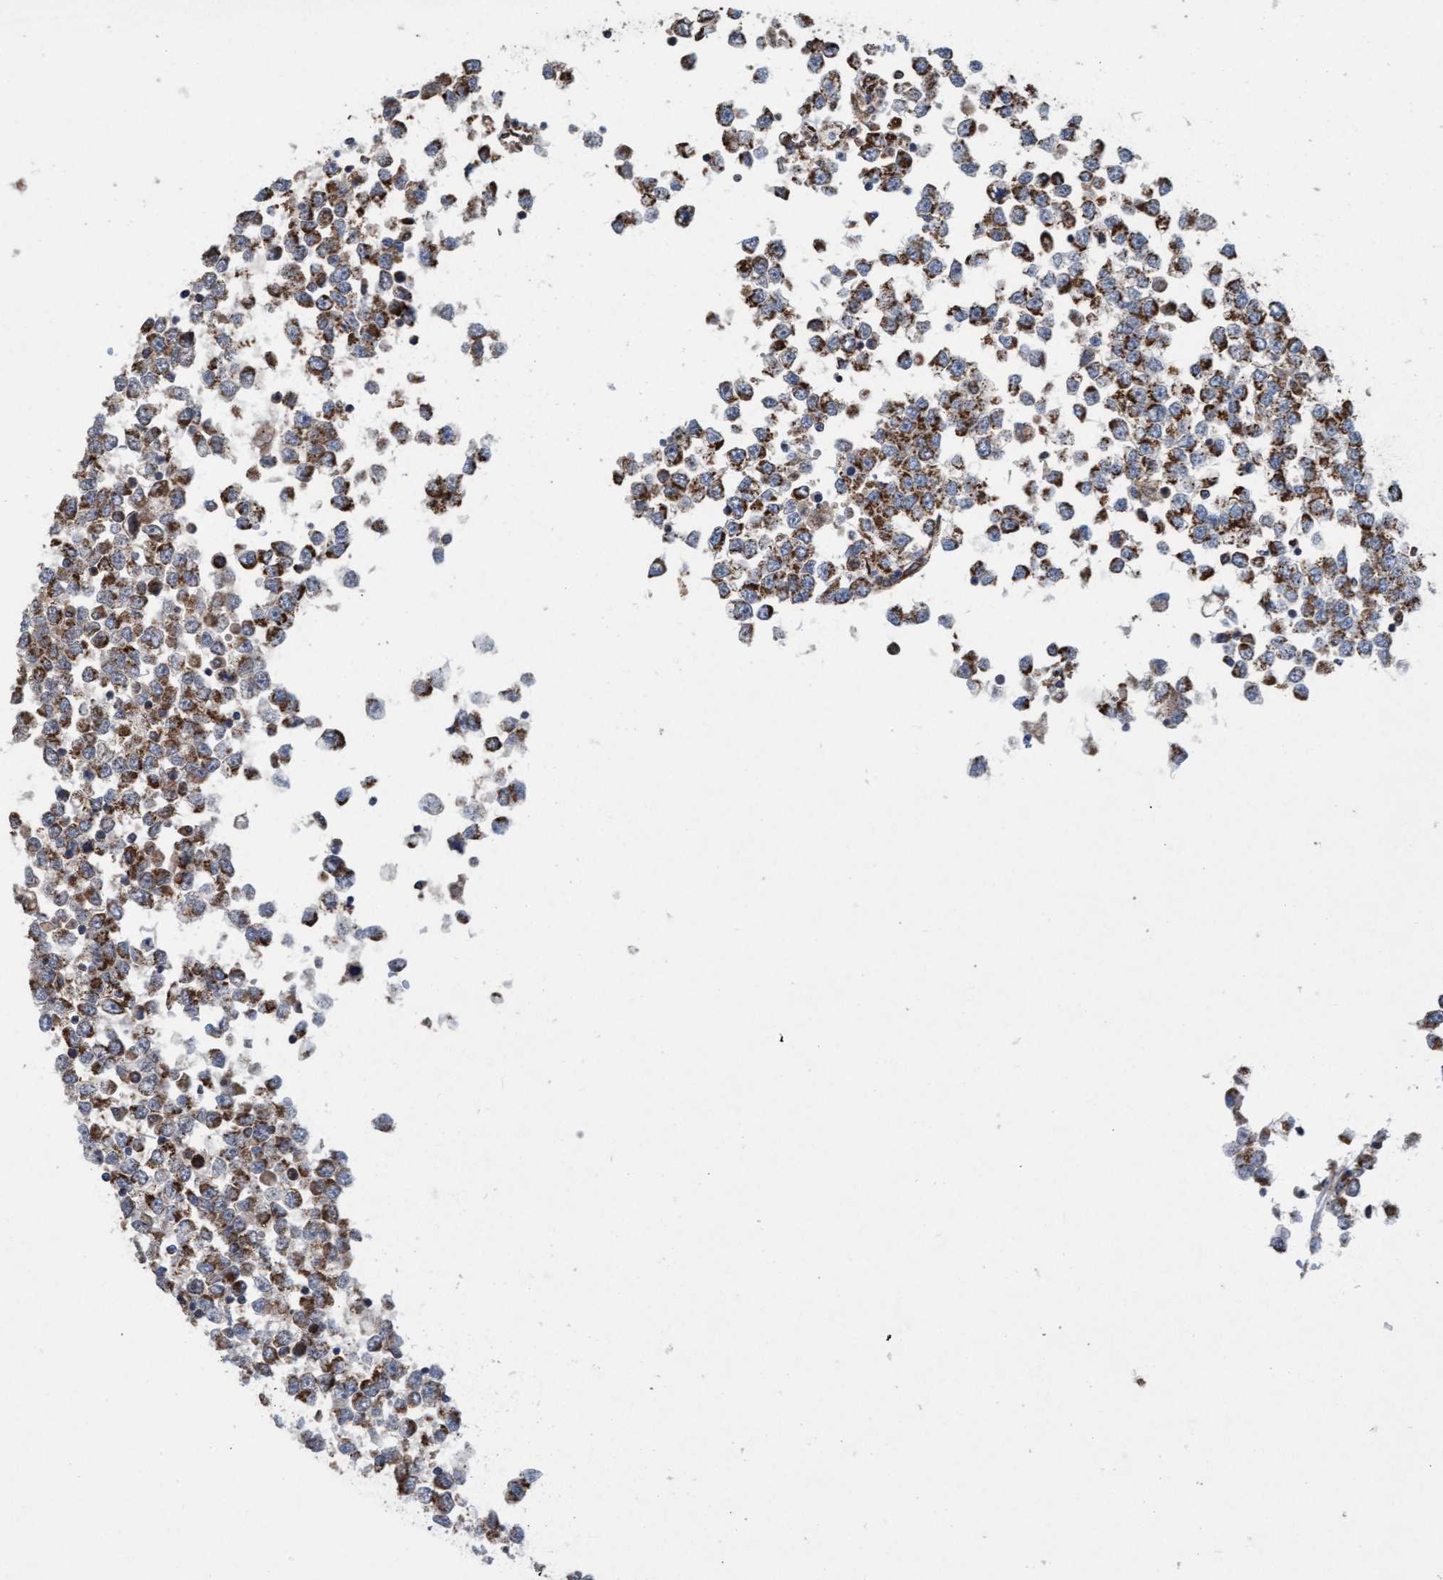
{"staining": {"intensity": "moderate", "quantity": ">75%", "location": "cytoplasmic/membranous"}, "tissue": "testis cancer", "cell_type": "Tumor cells", "image_type": "cancer", "snomed": [{"axis": "morphology", "description": "Seminoma, NOS"}, {"axis": "topography", "description": "Testis"}], "caption": "Immunohistochemistry (IHC) micrograph of seminoma (testis) stained for a protein (brown), which demonstrates medium levels of moderate cytoplasmic/membranous positivity in approximately >75% of tumor cells.", "gene": "MRPS23", "patient": {"sex": "male", "age": 65}}